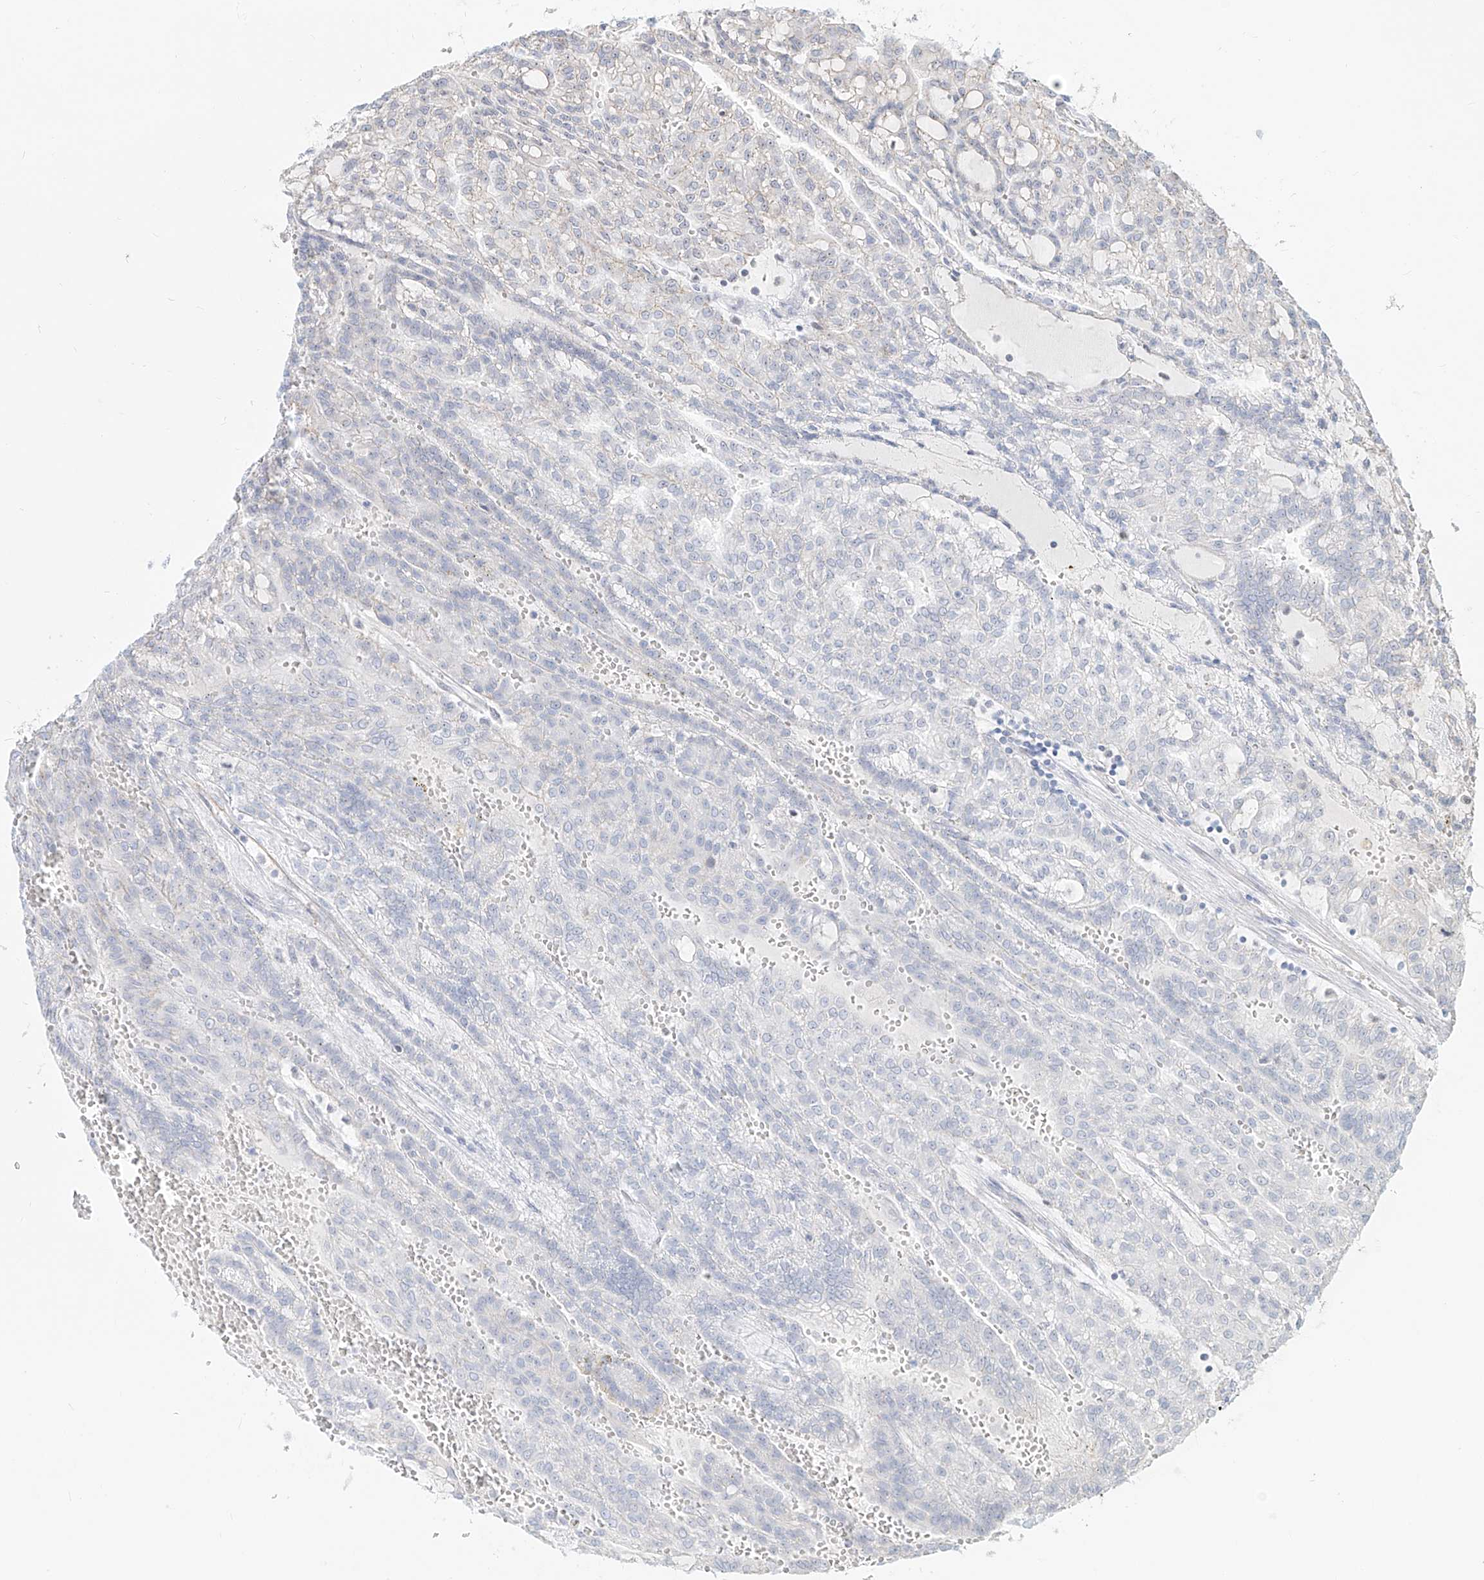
{"staining": {"intensity": "negative", "quantity": "none", "location": "none"}, "tissue": "renal cancer", "cell_type": "Tumor cells", "image_type": "cancer", "snomed": [{"axis": "morphology", "description": "Adenocarcinoma, NOS"}, {"axis": "topography", "description": "Kidney"}], "caption": "A histopathology image of adenocarcinoma (renal) stained for a protein reveals no brown staining in tumor cells. (Stains: DAB (3,3'-diaminobenzidine) immunohistochemistry (IHC) with hematoxylin counter stain, Microscopy: brightfield microscopy at high magnification).", "gene": "ZNF710", "patient": {"sex": "male", "age": 63}}